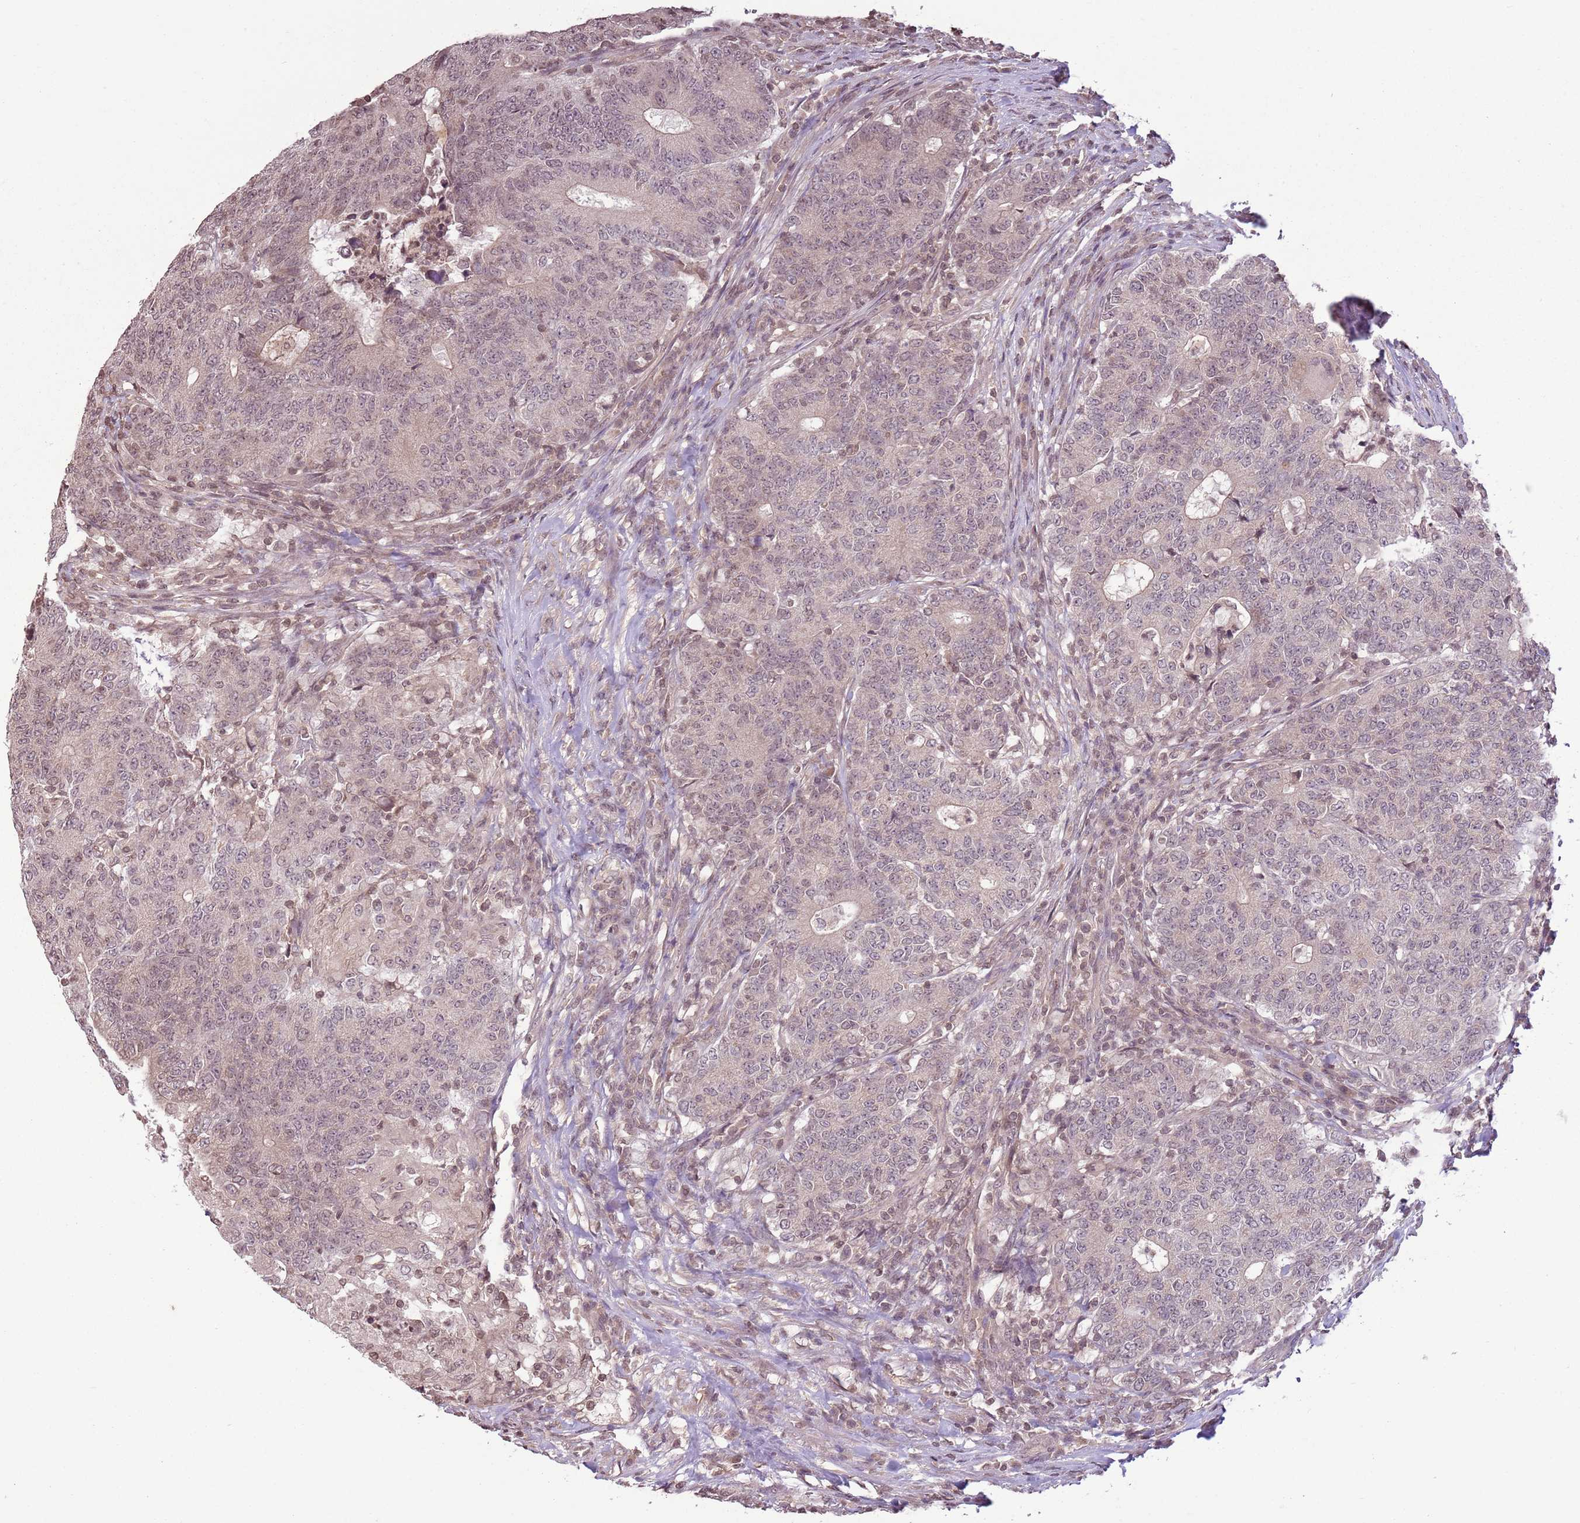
{"staining": {"intensity": "weak", "quantity": "<25%", "location": "nuclear"}, "tissue": "colorectal cancer", "cell_type": "Tumor cells", "image_type": "cancer", "snomed": [{"axis": "morphology", "description": "Adenocarcinoma, NOS"}, {"axis": "topography", "description": "Colon"}], "caption": "This is an immunohistochemistry photomicrograph of colorectal cancer (adenocarcinoma). There is no expression in tumor cells.", "gene": "CAPN9", "patient": {"sex": "female", "age": 75}}